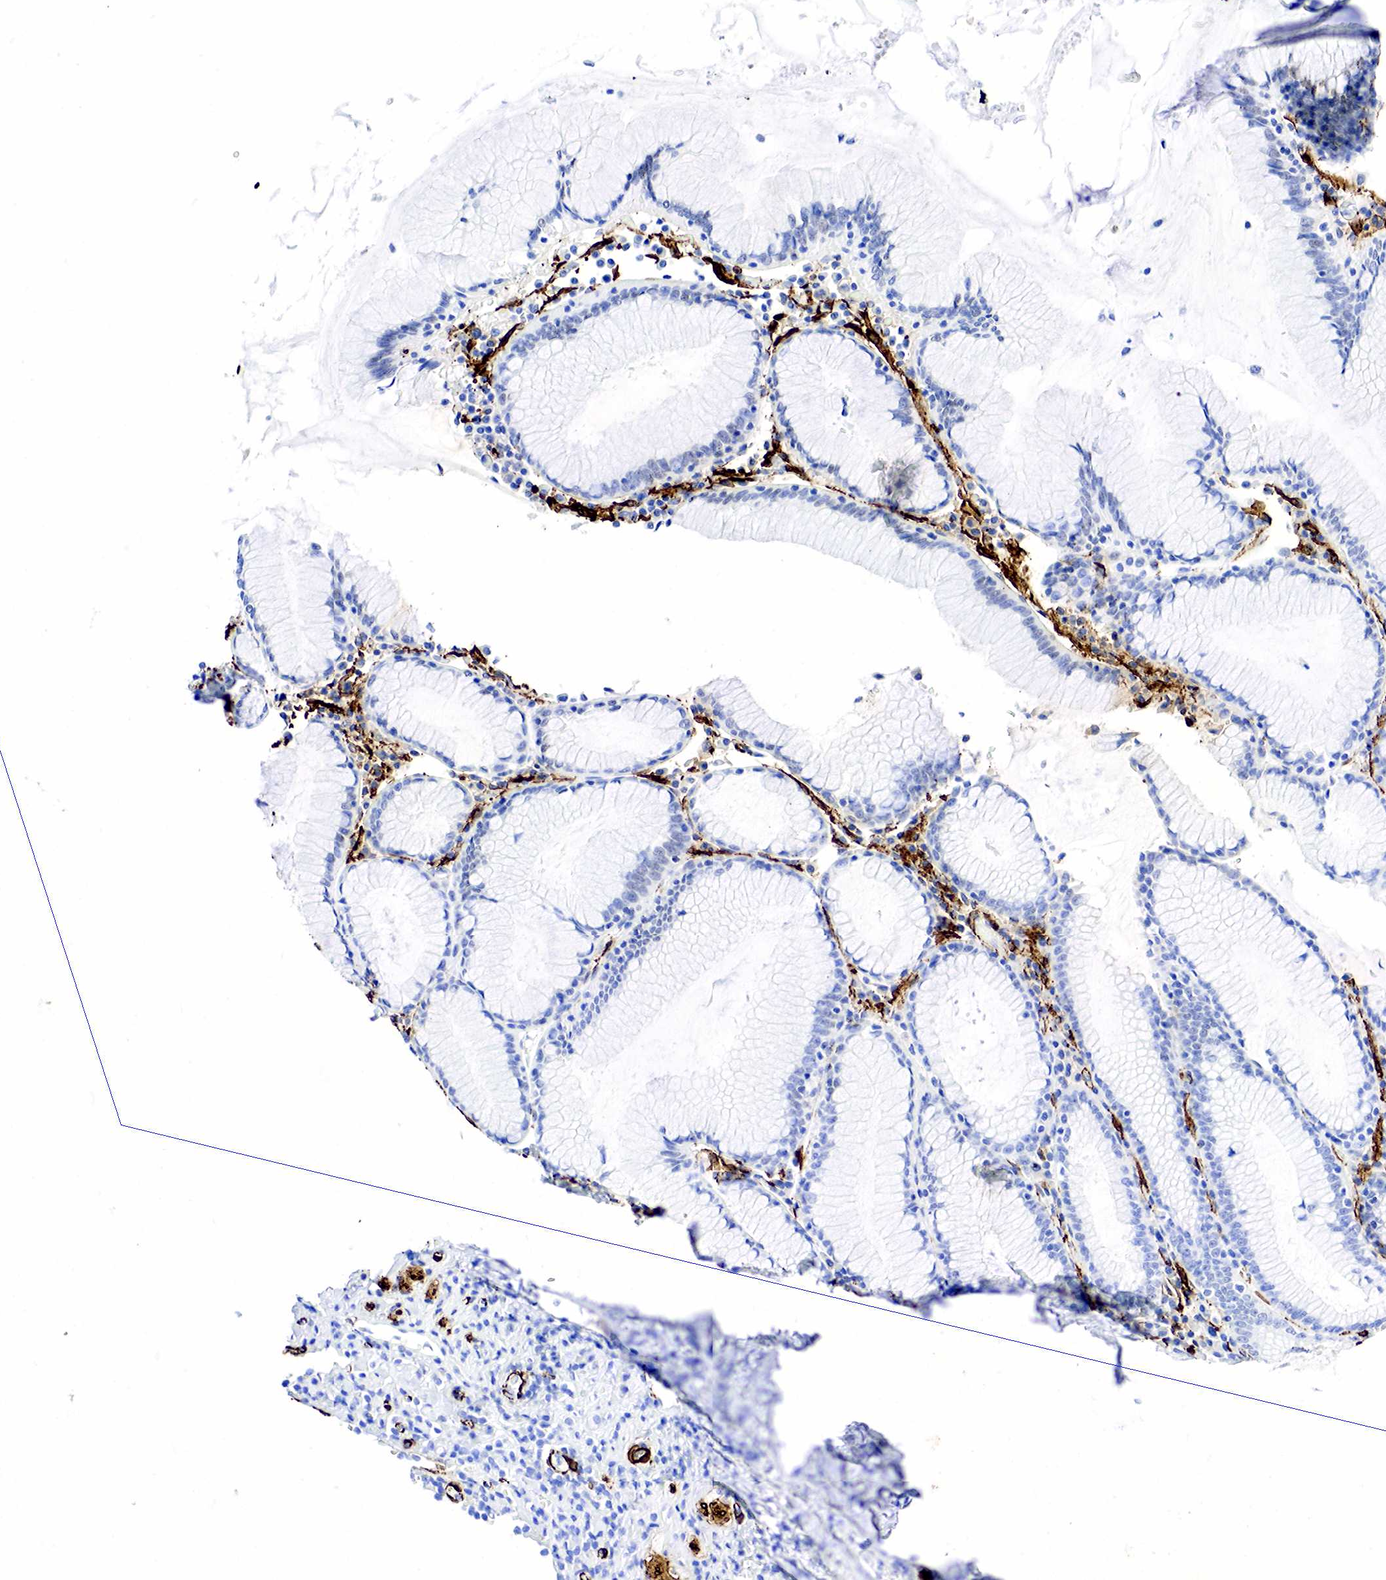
{"staining": {"intensity": "negative", "quantity": "none", "location": "none"}, "tissue": "stomach", "cell_type": "Glandular cells", "image_type": "normal", "snomed": [{"axis": "morphology", "description": "Normal tissue, NOS"}, {"axis": "topography", "description": "Stomach, lower"}], "caption": "IHC image of unremarkable stomach: stomach stained with DAB displays no significant protein staining in glandular cells. Brightfield microscopy of immunohistochemistry stained with DAB (brown) and hematoxylin (blue), captured at high magnification.", "gene": "ACTA2", "patient": {"sex": "female", "age": 43}}